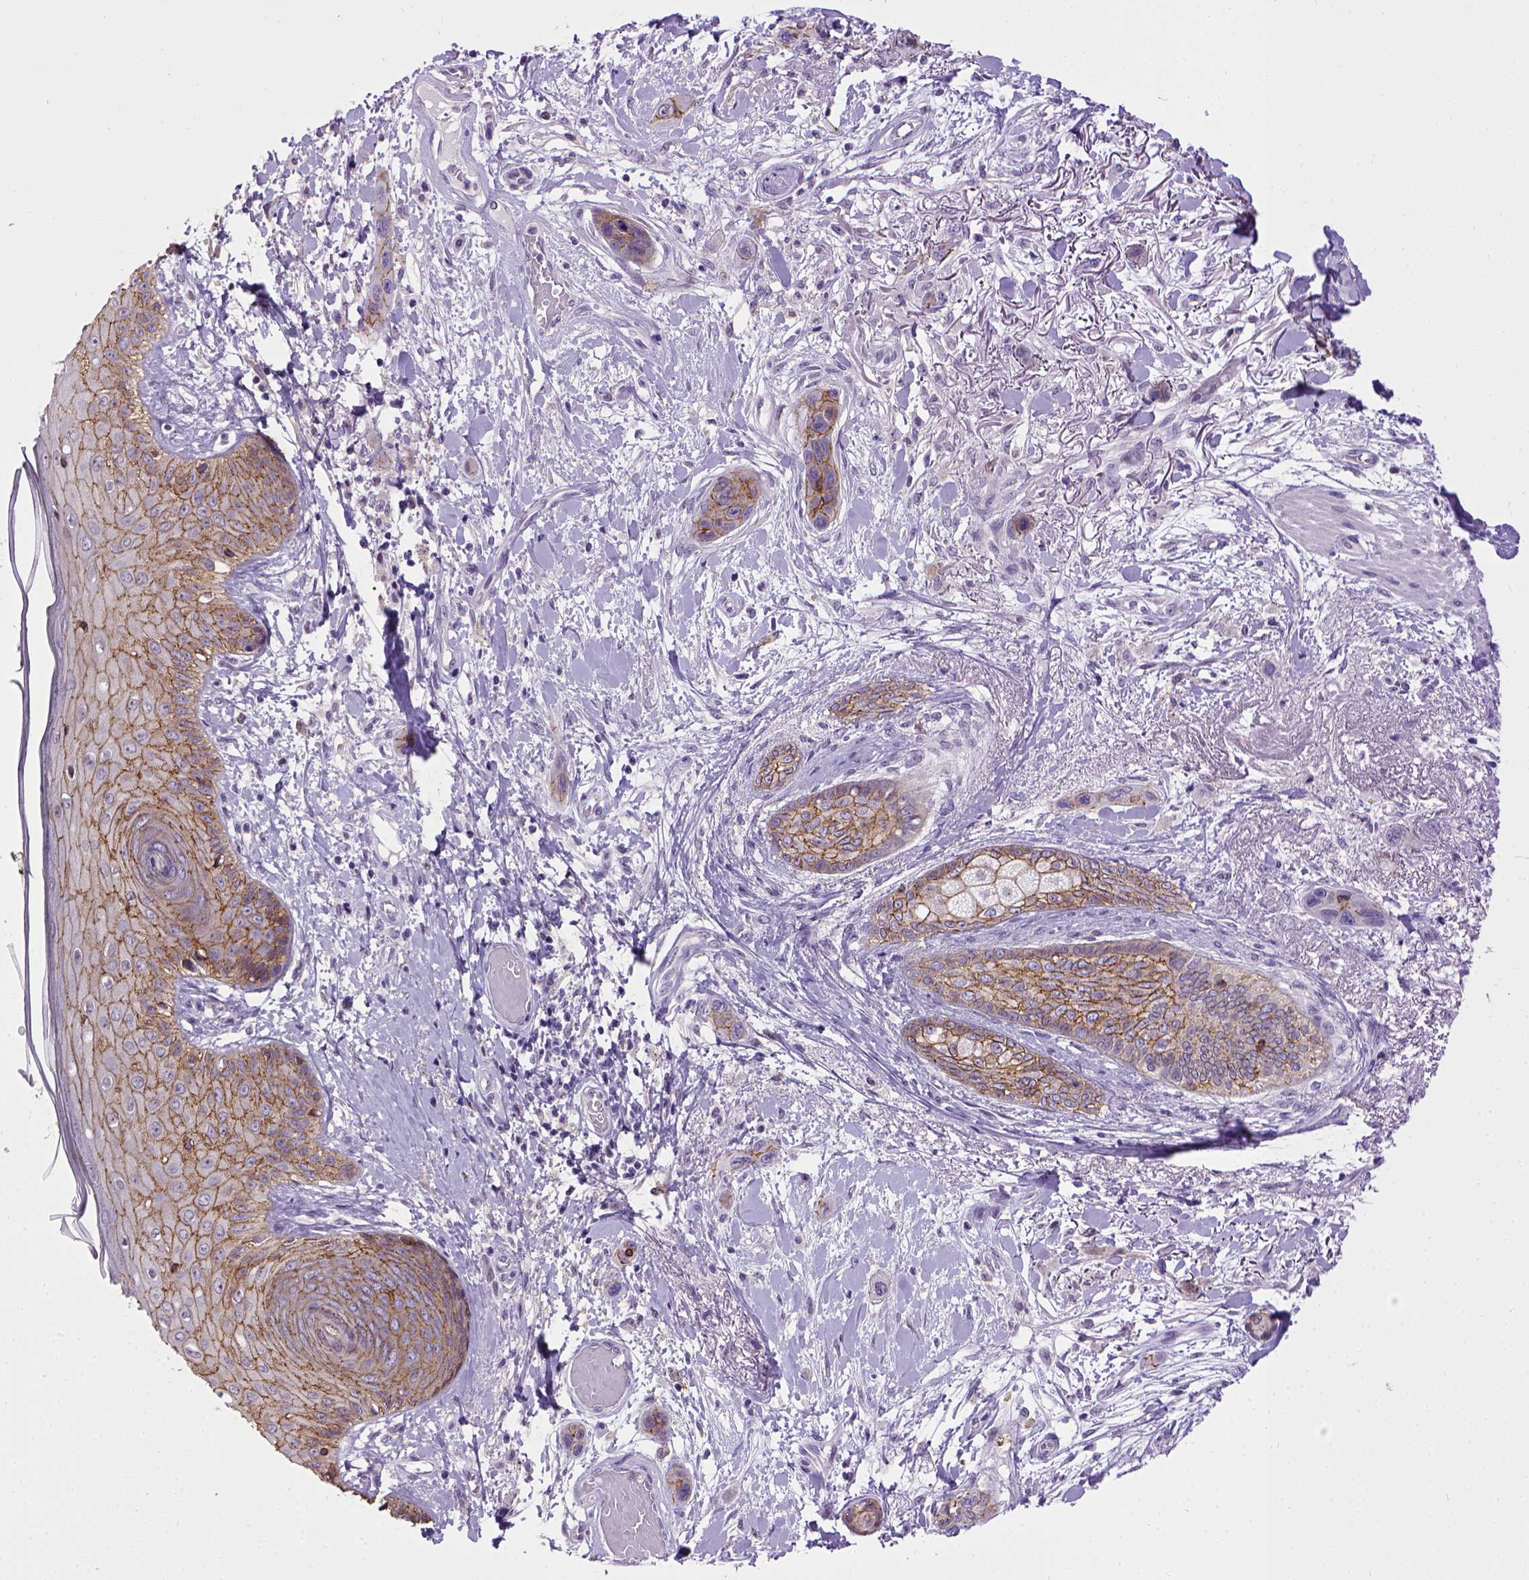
{"staining": {"intensity": "moderate", "quantity": ">75%", "location": "cytoplasmic/membranous"}, "tissue": "skin cancer", "cell_type": "Tumor cells", "image_type": "cancer", "snomed": [{"axis": "morphology", "description": "Squamous cell carcinoma, NOS"}, {"axis": "topography", "description": "Skin"}], "caption": "Moderate cytoplasmic/membranous protein expression is identified in about >75% of tumor cells in skin cancer (squamous cell carcinoma).", "gene": "CDH1", "patient": {"sex": "male", "age": 79}}